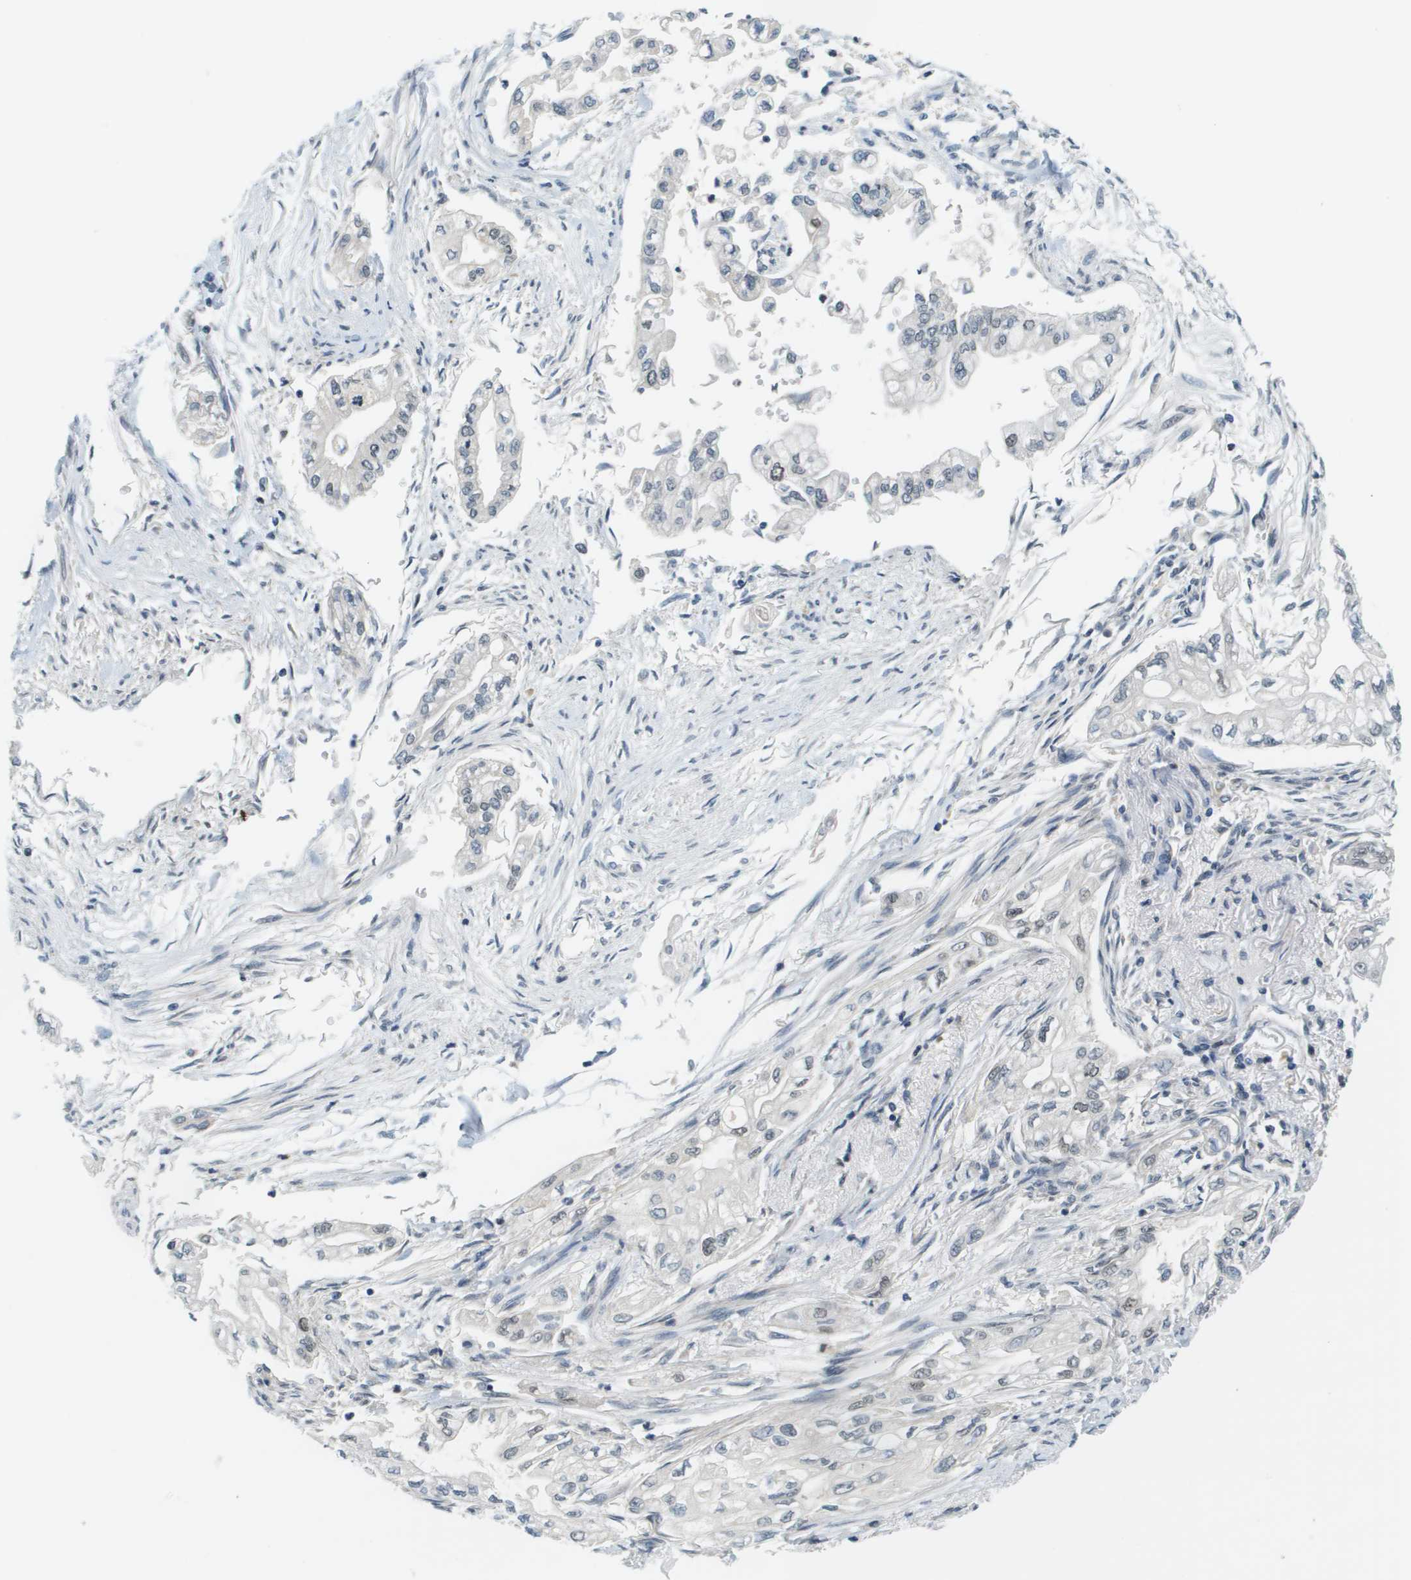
{"staining": {"intensity": "negative", "quantity": "none", "location": "none"}, "tissue": "pancreatic cancer", "cell_type": "Tumor cells", "image_type": "cancer", "snomed": [{"axis": "morphology", "description": "Normal tissue, NOS"}, {"axis": "topography", "description": "Pancreas"}], "caption": "High power microscopy photomicrograph of an IHC image of pancreatic cancer, revealing no significant staining in tumor cells.", "gene": "CBX5", "patient": {"sex": "male", "age": 42}}